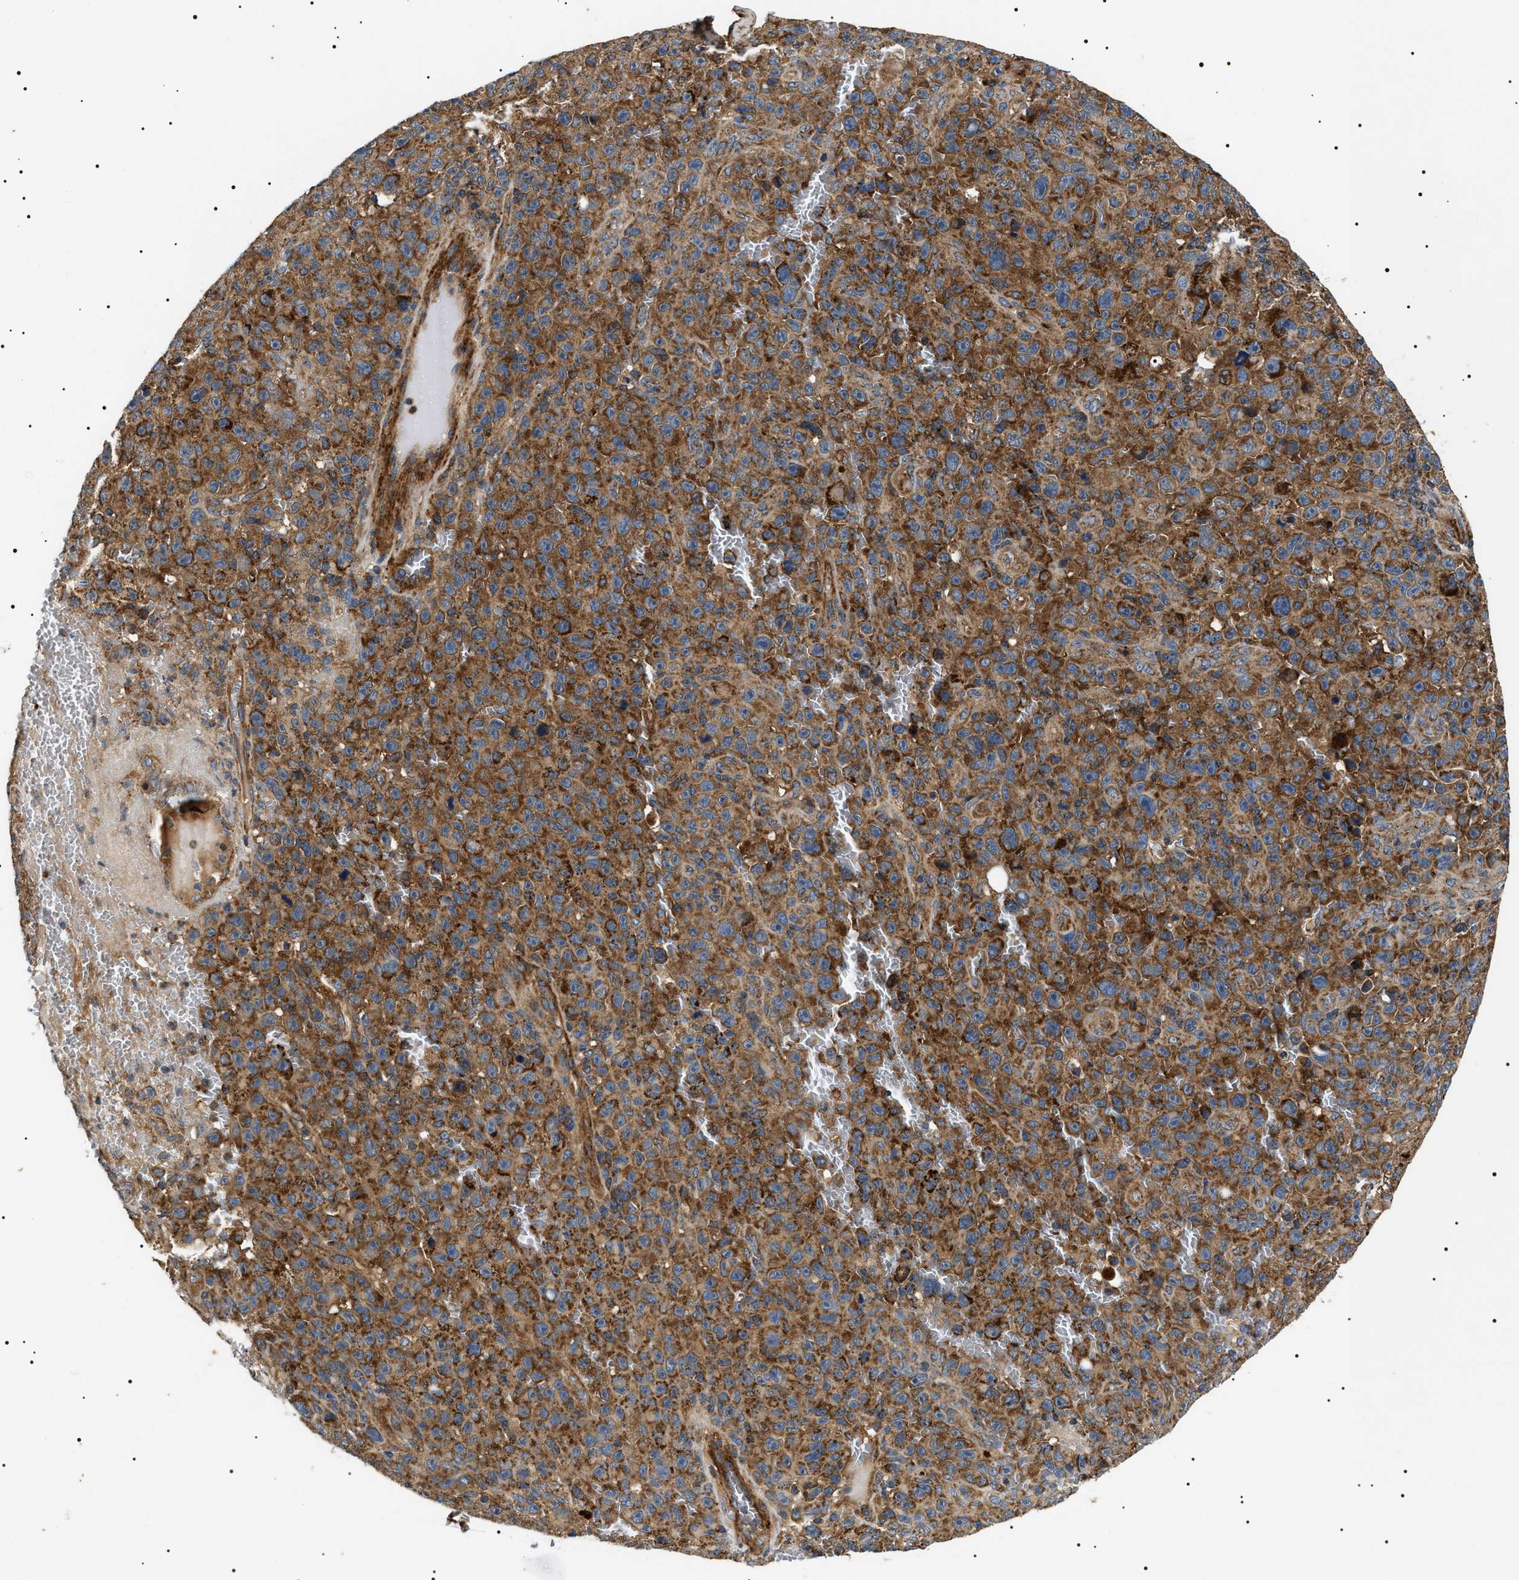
{"staining": {"intensity": "strong", "quantity": ">75%", "location": "cytoplasmic/membranous"}, "tissue": "melanoma", "cell_type": "Tumor cells", "image_type": "cancer", "snomed": [{"axis": "morphology", "description": "Malignant melanoma, NOS"}, {"axis": "topography", "description": "Skin"}], "caption": "There is high levels of strong cytoplasmic/membranous positivity in tumor cells of melanoma, as demonstrated by immunohistochemical staining (brown color).", "gene": "OXSM", "patient": {"sex": "female", "age": 82}}